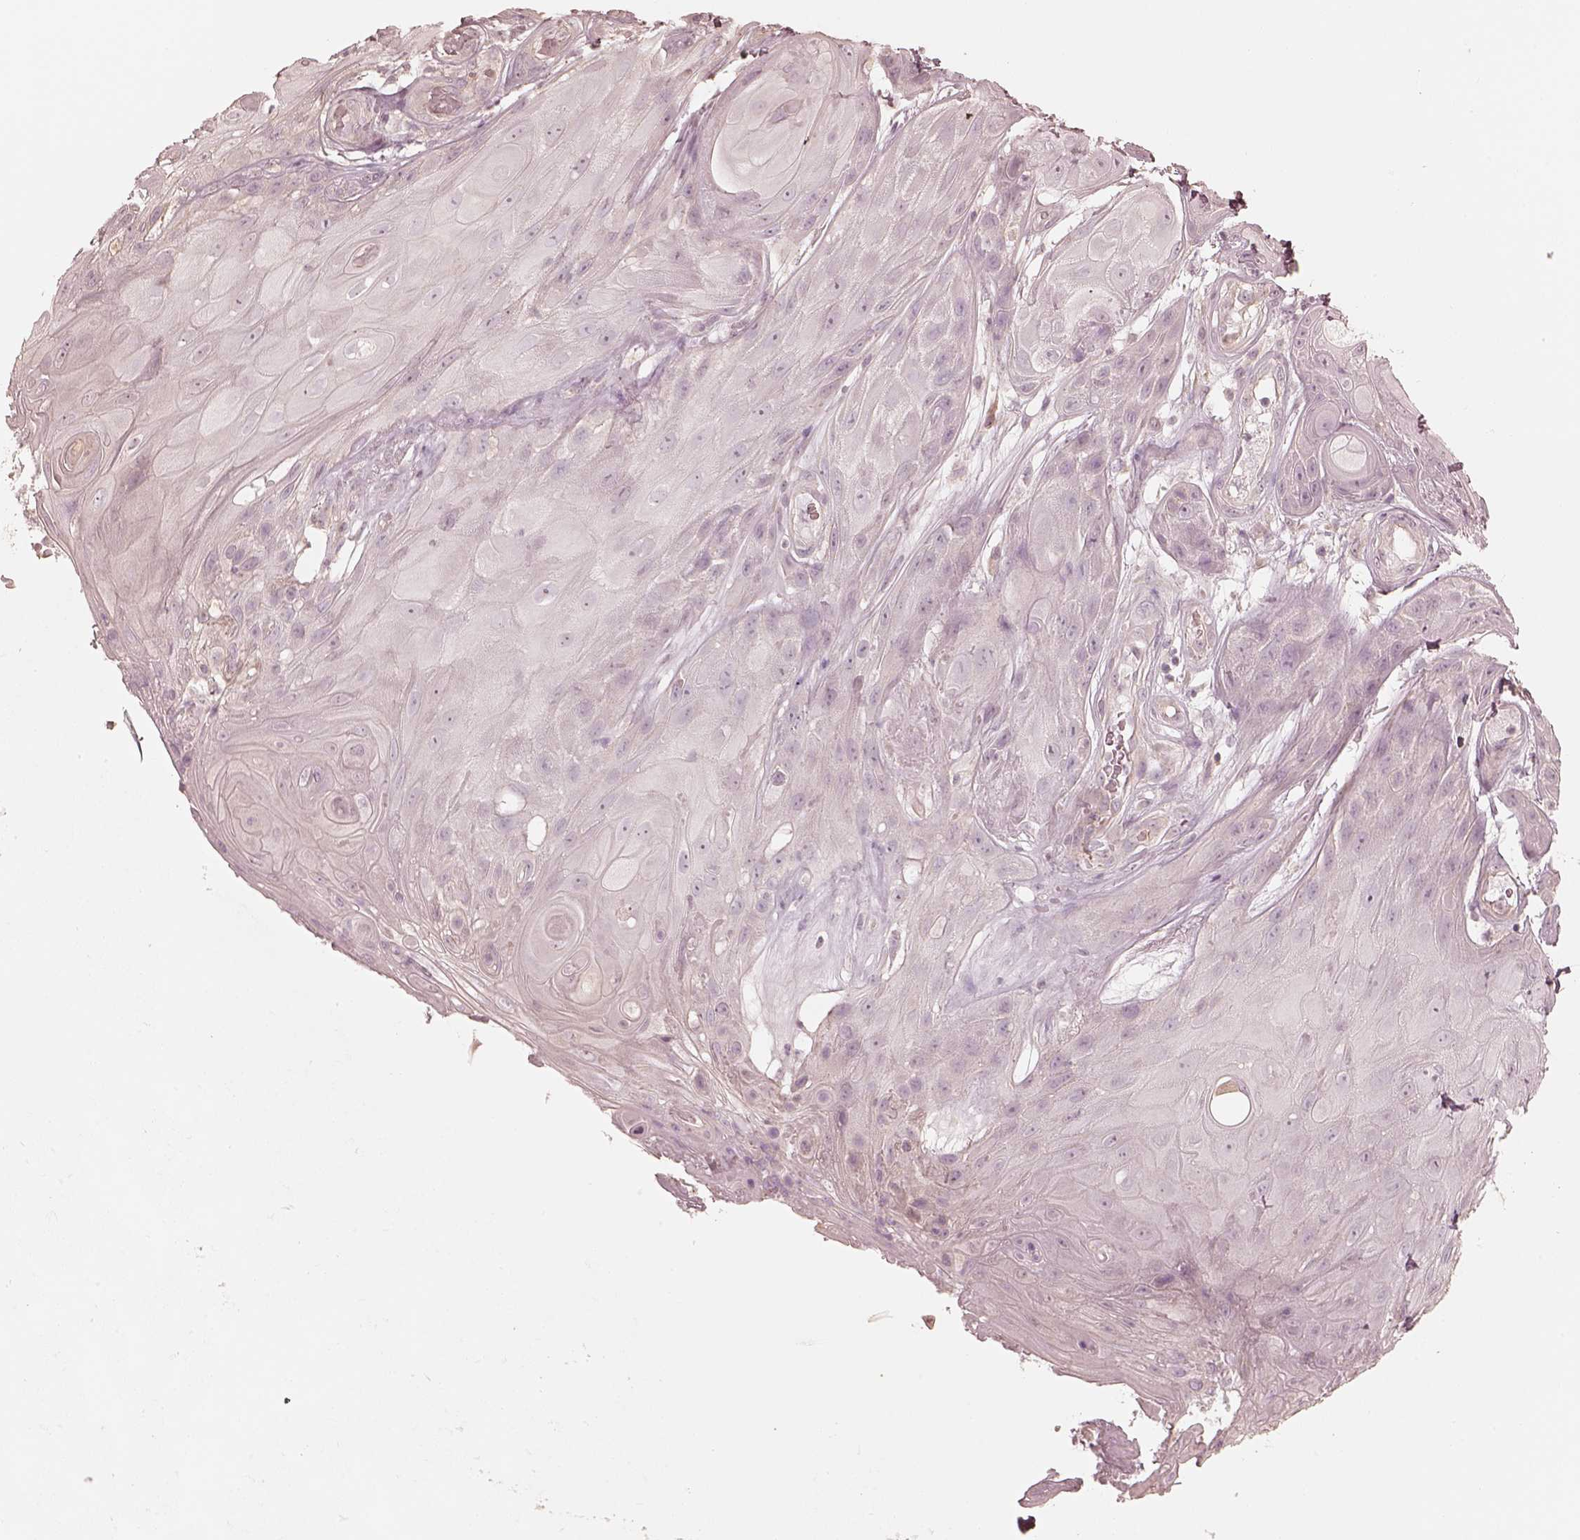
{"staining": {"intensity": "negative", "quantity": "none", "location": "none"}, "tissue": "skin cancer", "cell_type": "Tumor cells", "image_type": "cancer", "snomed": [{"axis": "morphology", "description": "Squamous cell carcinoma, NOS"}, {"axis": "topography", "description": "Skin"}], "caption": "Tumor cells show no significant positivity in skin squamous cell carcinoma.", "gene": "KIF5C", "patient": {"sex": "male", "age": 62}}